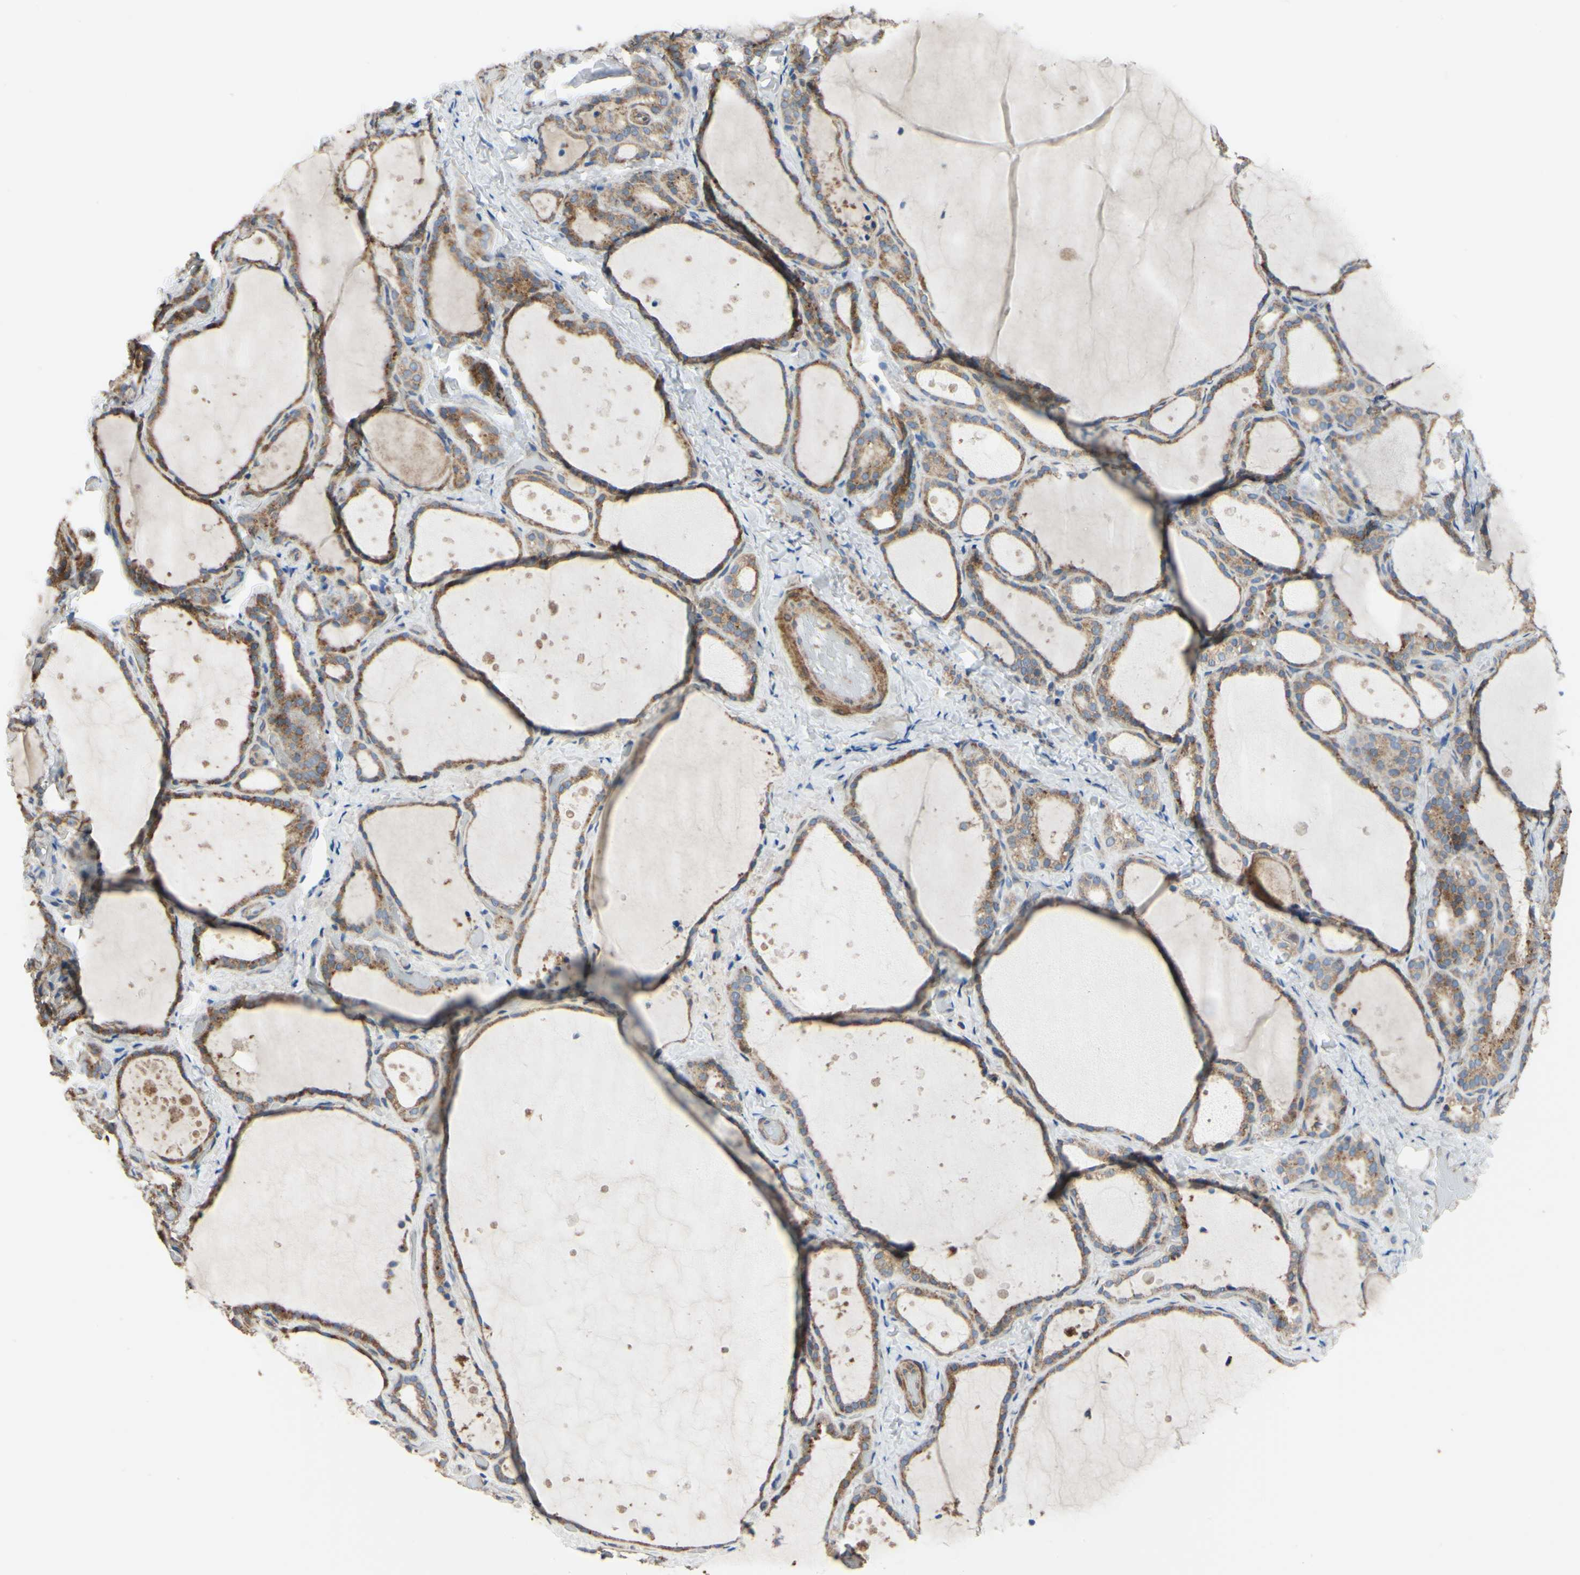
{"staining": {"intensity": "moderate", "quantity": ">75%", "location": "cytoplasmic/membranous"}, "tissue": "thyroid gland", "cell_type": "Glandular cells", "image_type": "normal", "snomed": [{"axis": "morphology", "description": "Normal tissue, NOS"}, {"axis": "topography", "description": "Thyroid gland"}], "caption": "This histopathology image shows normal thyroid gland stained with immunohistochemistry (IHC) to label a protein in brown. The cytoplasmic/membranous of glandular cells show moderate positivity for the protein. Nuclei are counter-stained blue.", "gene": "BECN1", "patient": {"sex": "female", "age": 44}}